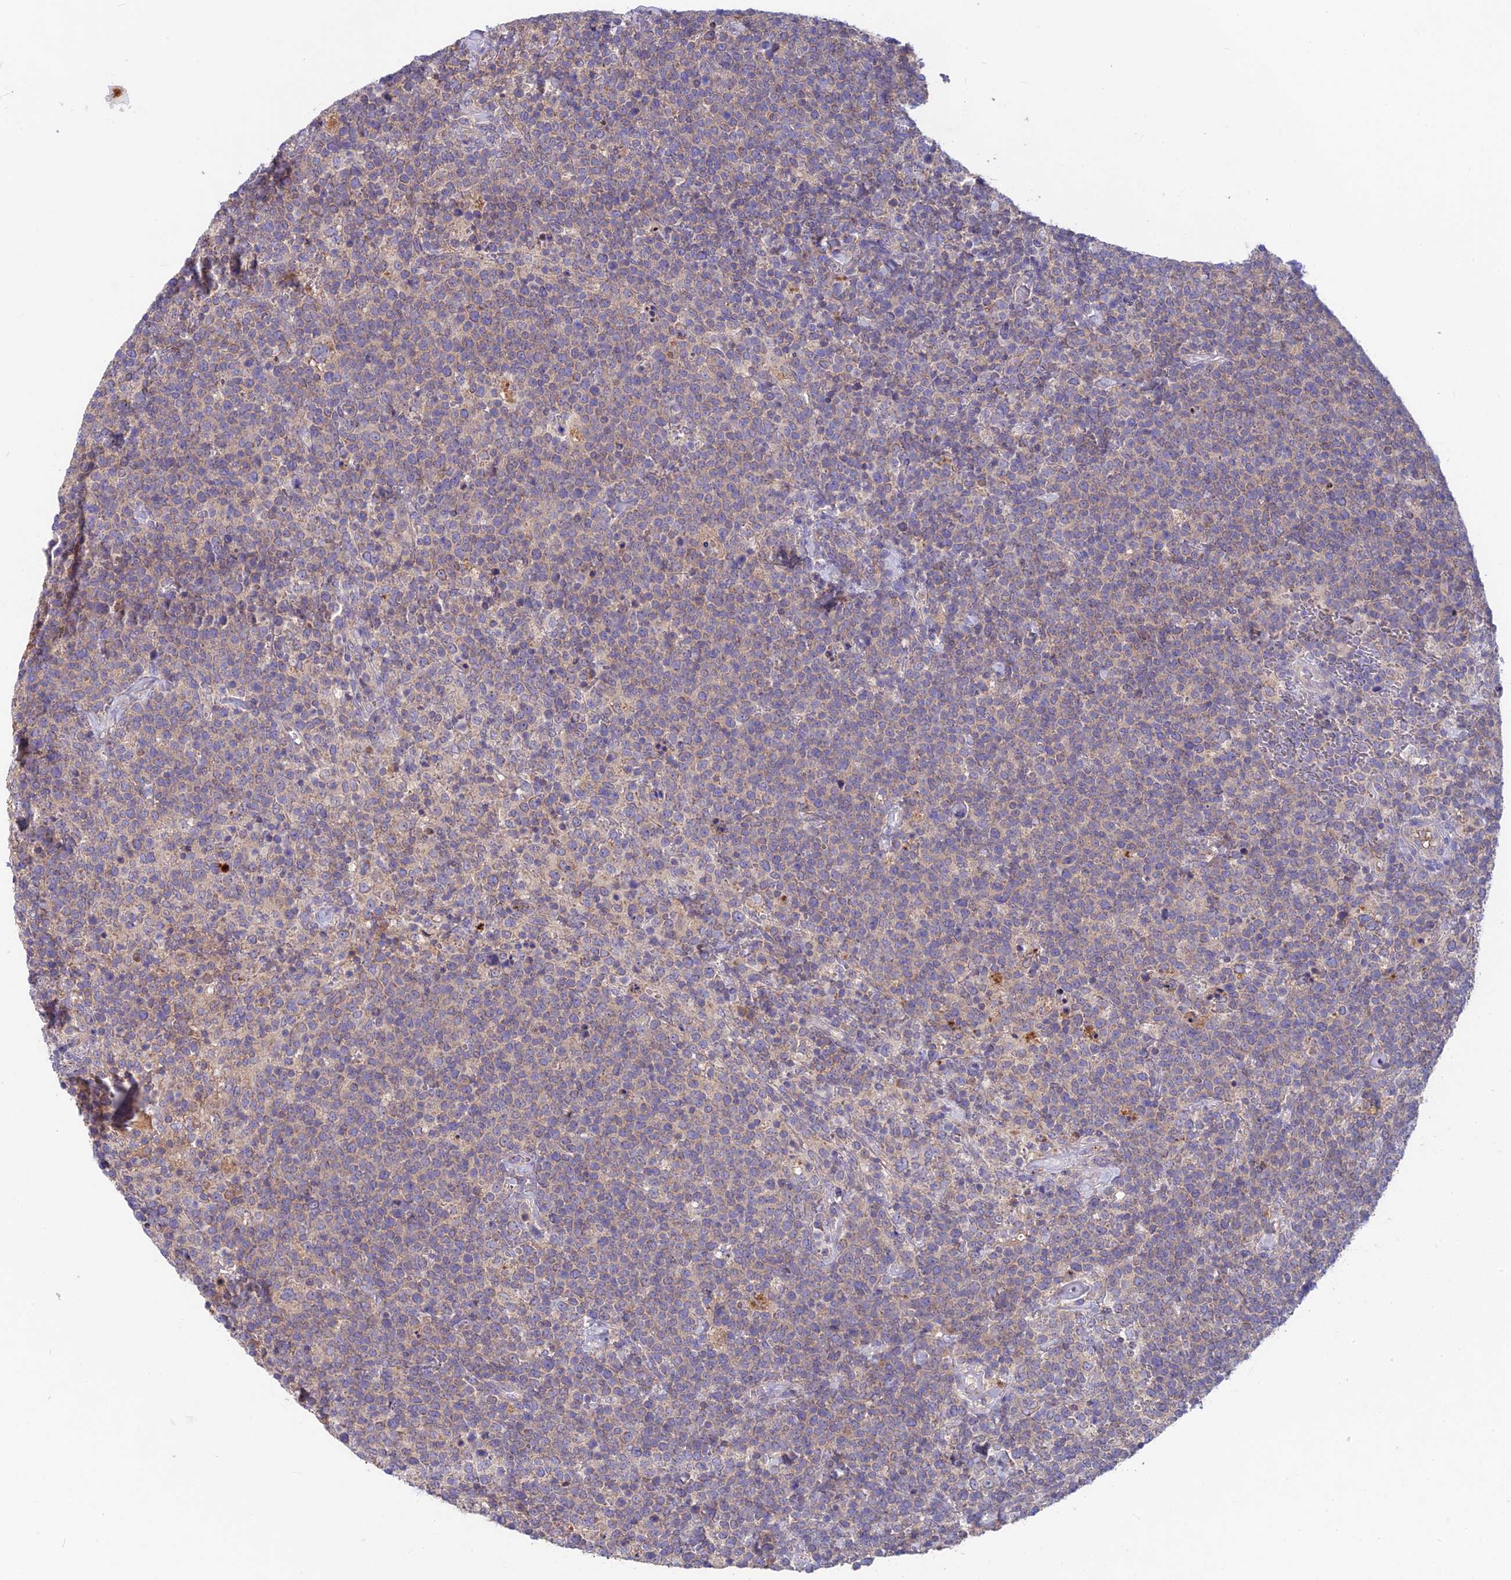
{"staining": {"intensity": "weak", "quantity": "25%-75%", "location": "cytoplasmic/membranous"}, "tissue": "lymphoma", "cell_type": "Tumor cells", "image_type": "cancer", "snomed": [{"axis": "morphology", "description": "Malignant lymphoma, non-Hodgkin's type, High grade"}, {"axis": "topography", "description": "Lymph node"}], "caption": "Immunohistochemistry (IHC) of human lymphoma displays low levels of weak cytoplasmic/membranous staining in about 25%-75% of tumor cells.", "gene": "PZP", "patient": {"sex": "male", "age": 61}}